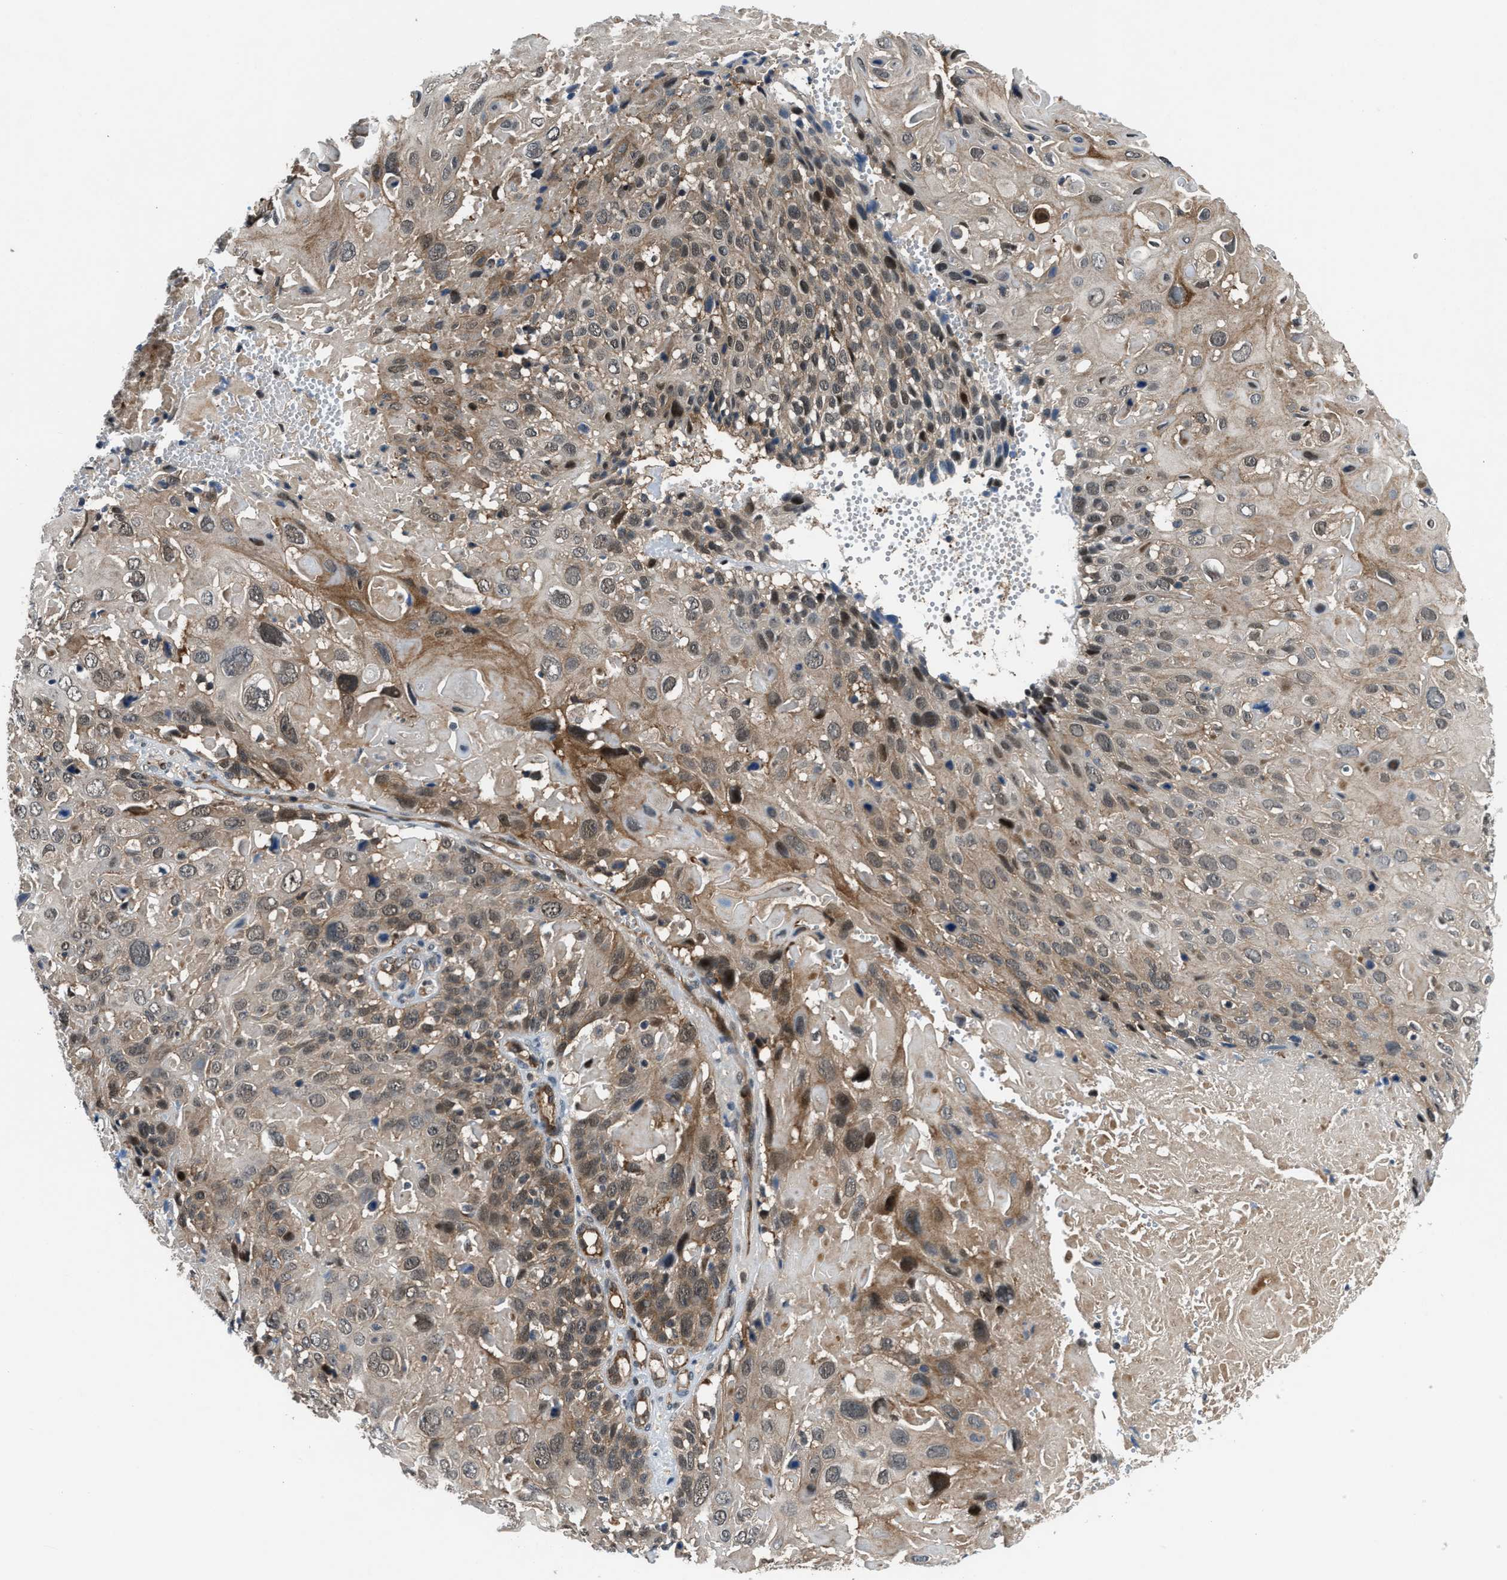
{"staining": {"intensity": "moderate", "quantity": "<25%", "location": "cytoplasmic/membranous,nuclear"}, "tissue": "cervical cancer", "cell_type": "Tumor cells", "image_type": "cancer", "snomed": [{"axis": "morphology", "description": "Squamous cell carcinoma, NOS"}, {"axis": "topography", "description": "Cervix"}], "caption": "Cervical cancer (squamous cell carcinoma) stained for a protein (brown) displays moderate cytoplasmic/membranous and nuclear positive expression in about <25% of tumor cells.", "gene": "COPS2", "patient": {"sex": "female", "age": 74}}